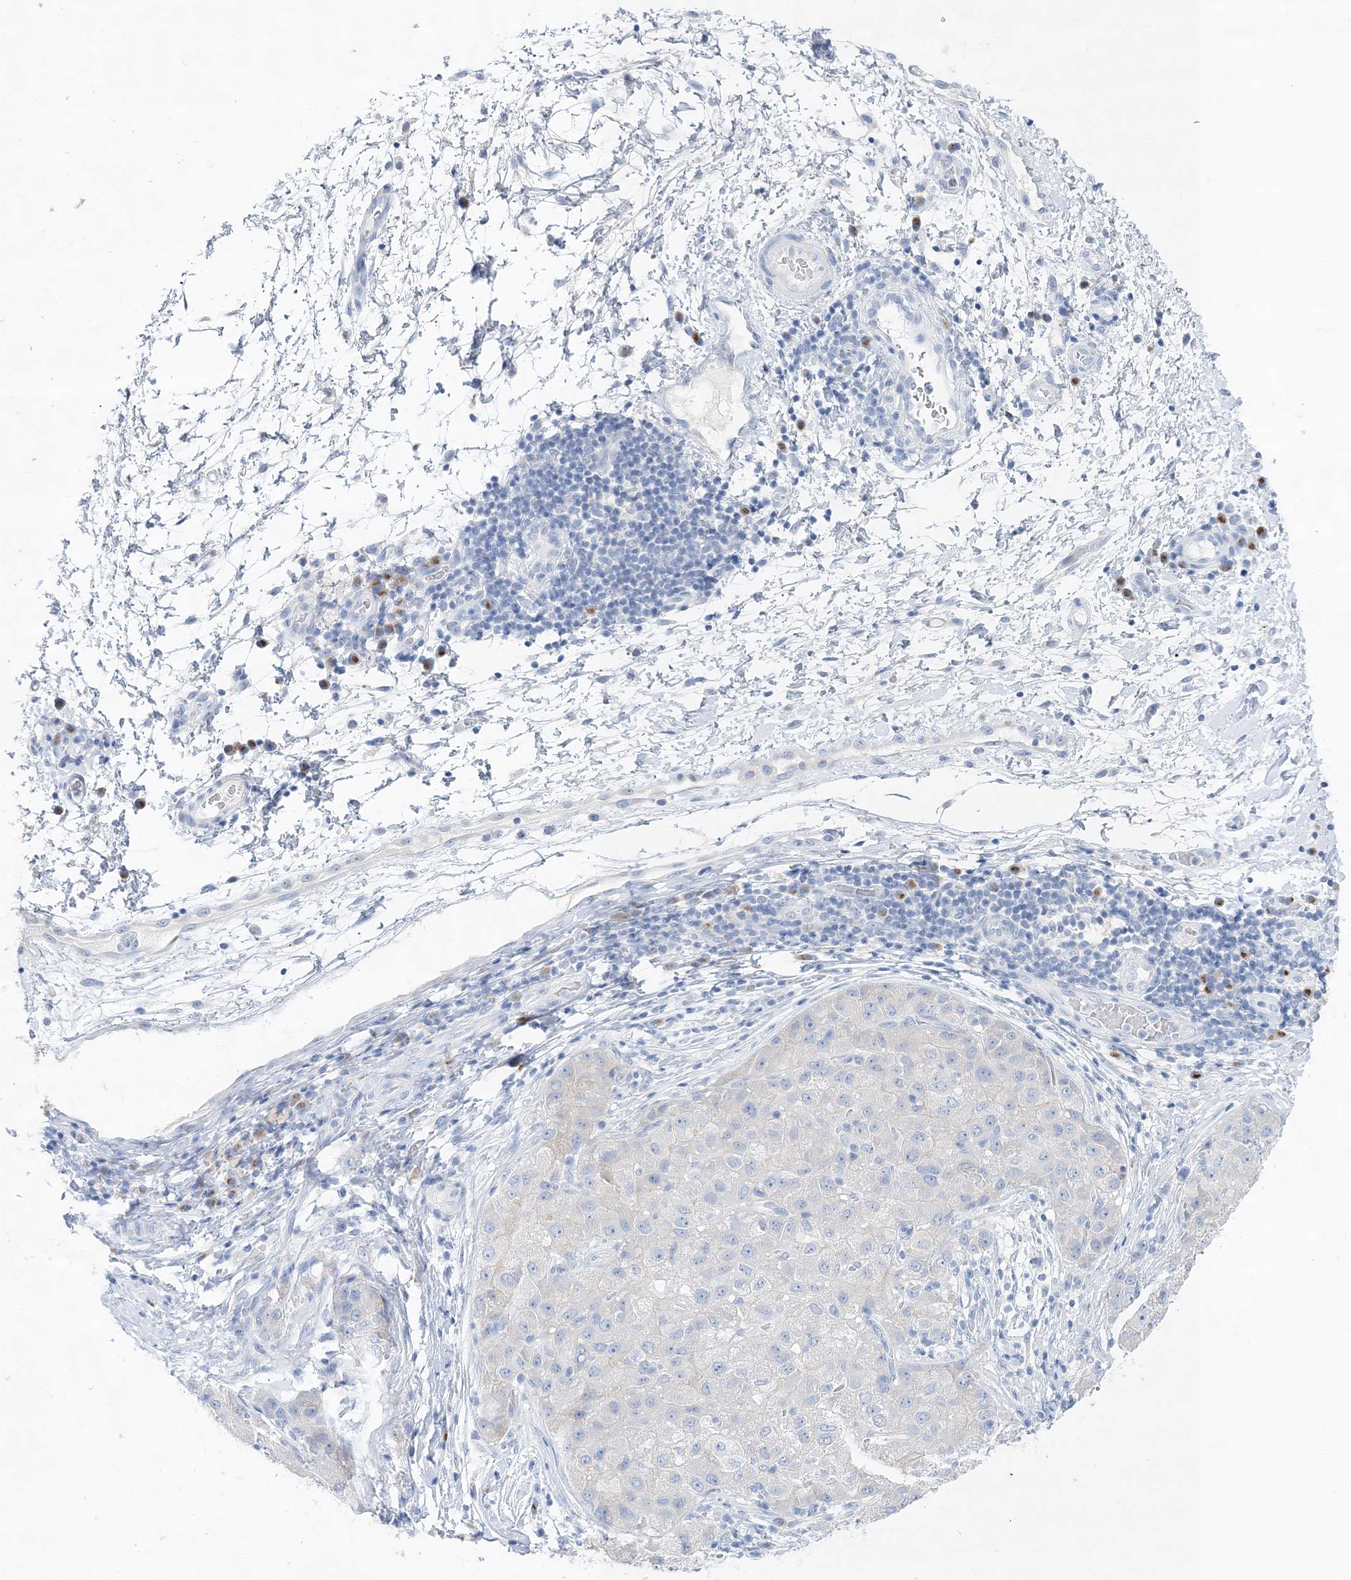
{"staining": {"intensity": "negative", "quantity": "none", "location": "none"}, "tissue": "liver cancer", "cell_type": "Tumor cells", "image_type": "cancer", "snomed": [{"axis": "morphology", "description": "Carcinoma, Hepatocellular, NOS"}, {"axis": "topography", "description": "Liver"}], "caption": "DAB immunohistochemical staining of liver cancer (hepatocellular carcinoma) demonstrates no significant positivity in tumor cells.", "gene": "SLC5A6", "patient": {"sex": "male", "age": 80}}